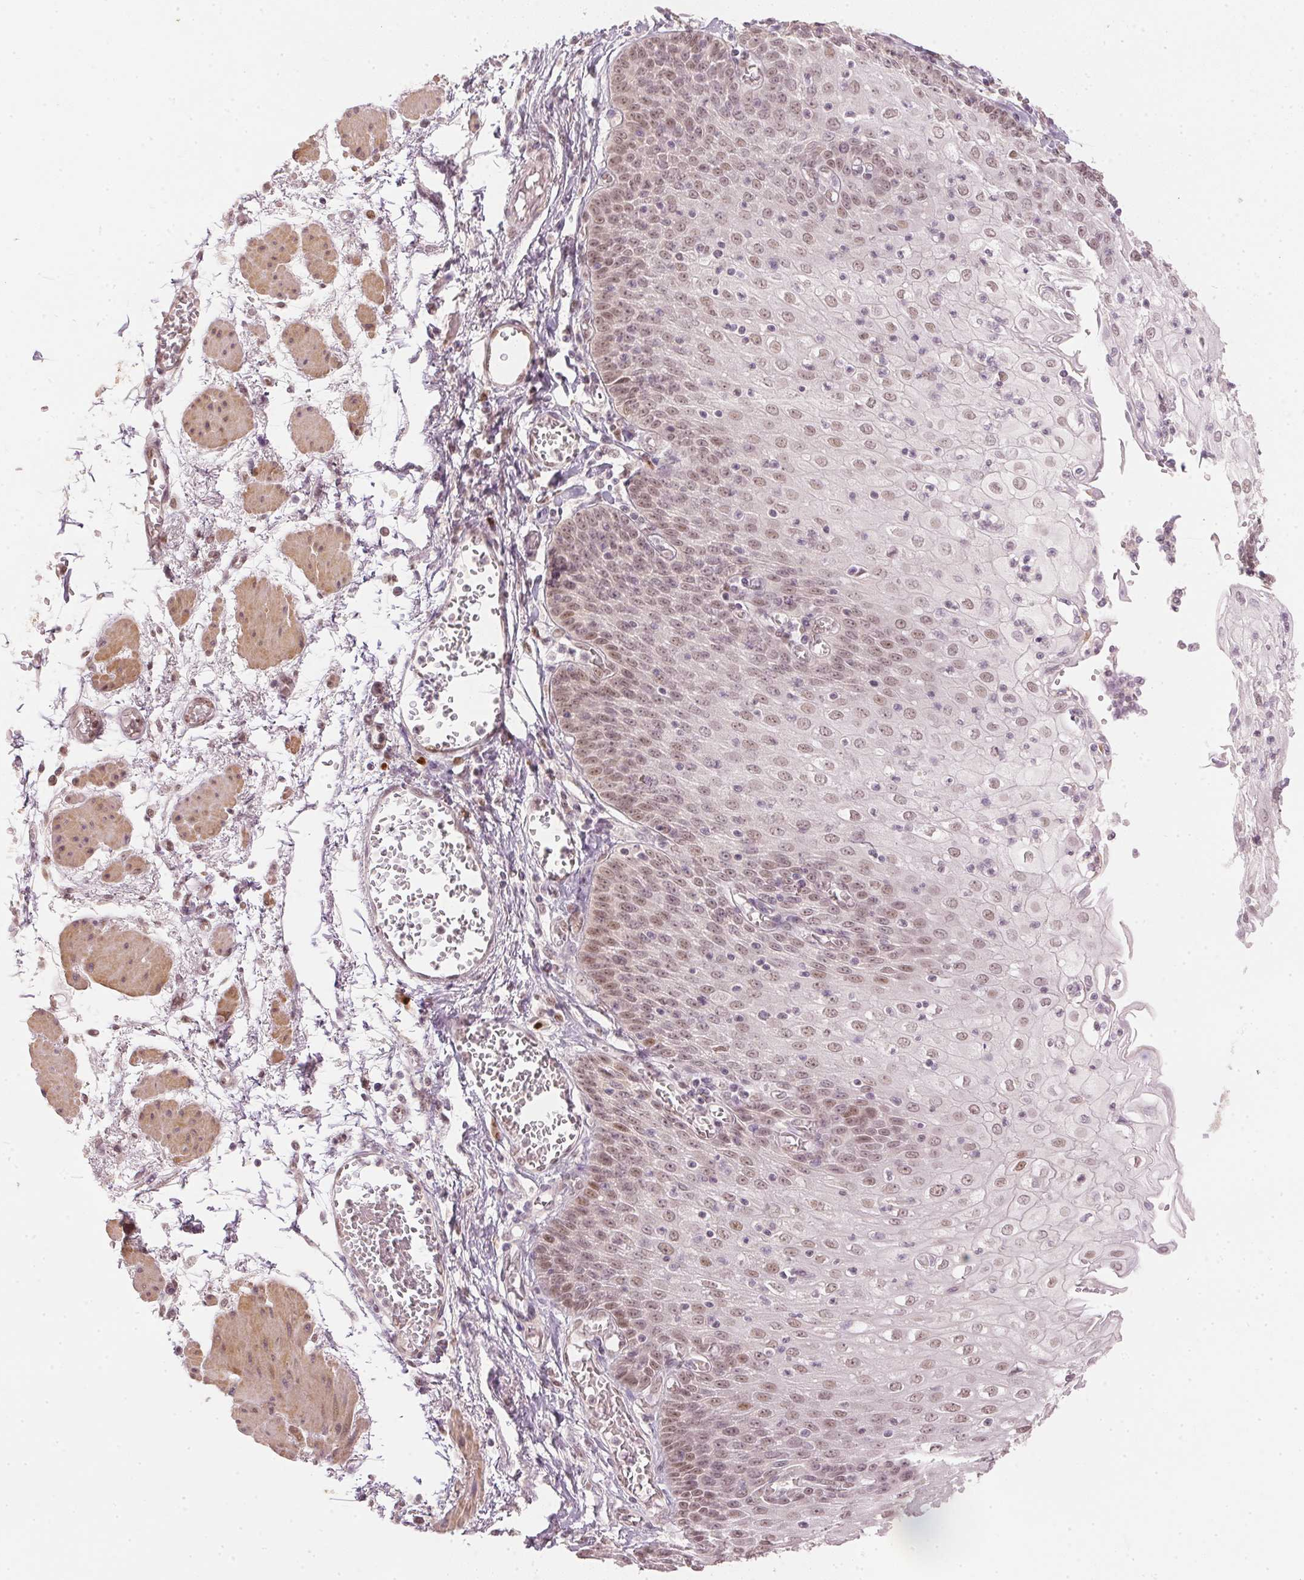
{"staining": {"intensity": "moderate", "quantity": "25%-75%", "location": "nuclear"}, "tissue": "esophagus", "cell_type": "Squamous epithelial cells", "image_type": "normal", "snomed": [{"axis": "morphology", "description": "Normal tissue, NOS"}, {"axis": "morphology", "description": "Adenocarcinoma, NOS"}, {"axis": "topography", "description": "Esophagus"}], "caption": "Brown immunohistochemical staining in benign human esophagus shows moderate nuclear expression in about 25%-75% of squamous epithelial cells.", "gene": "ENSG00000267001", "patient": {"sex": "male", "age": 81}}